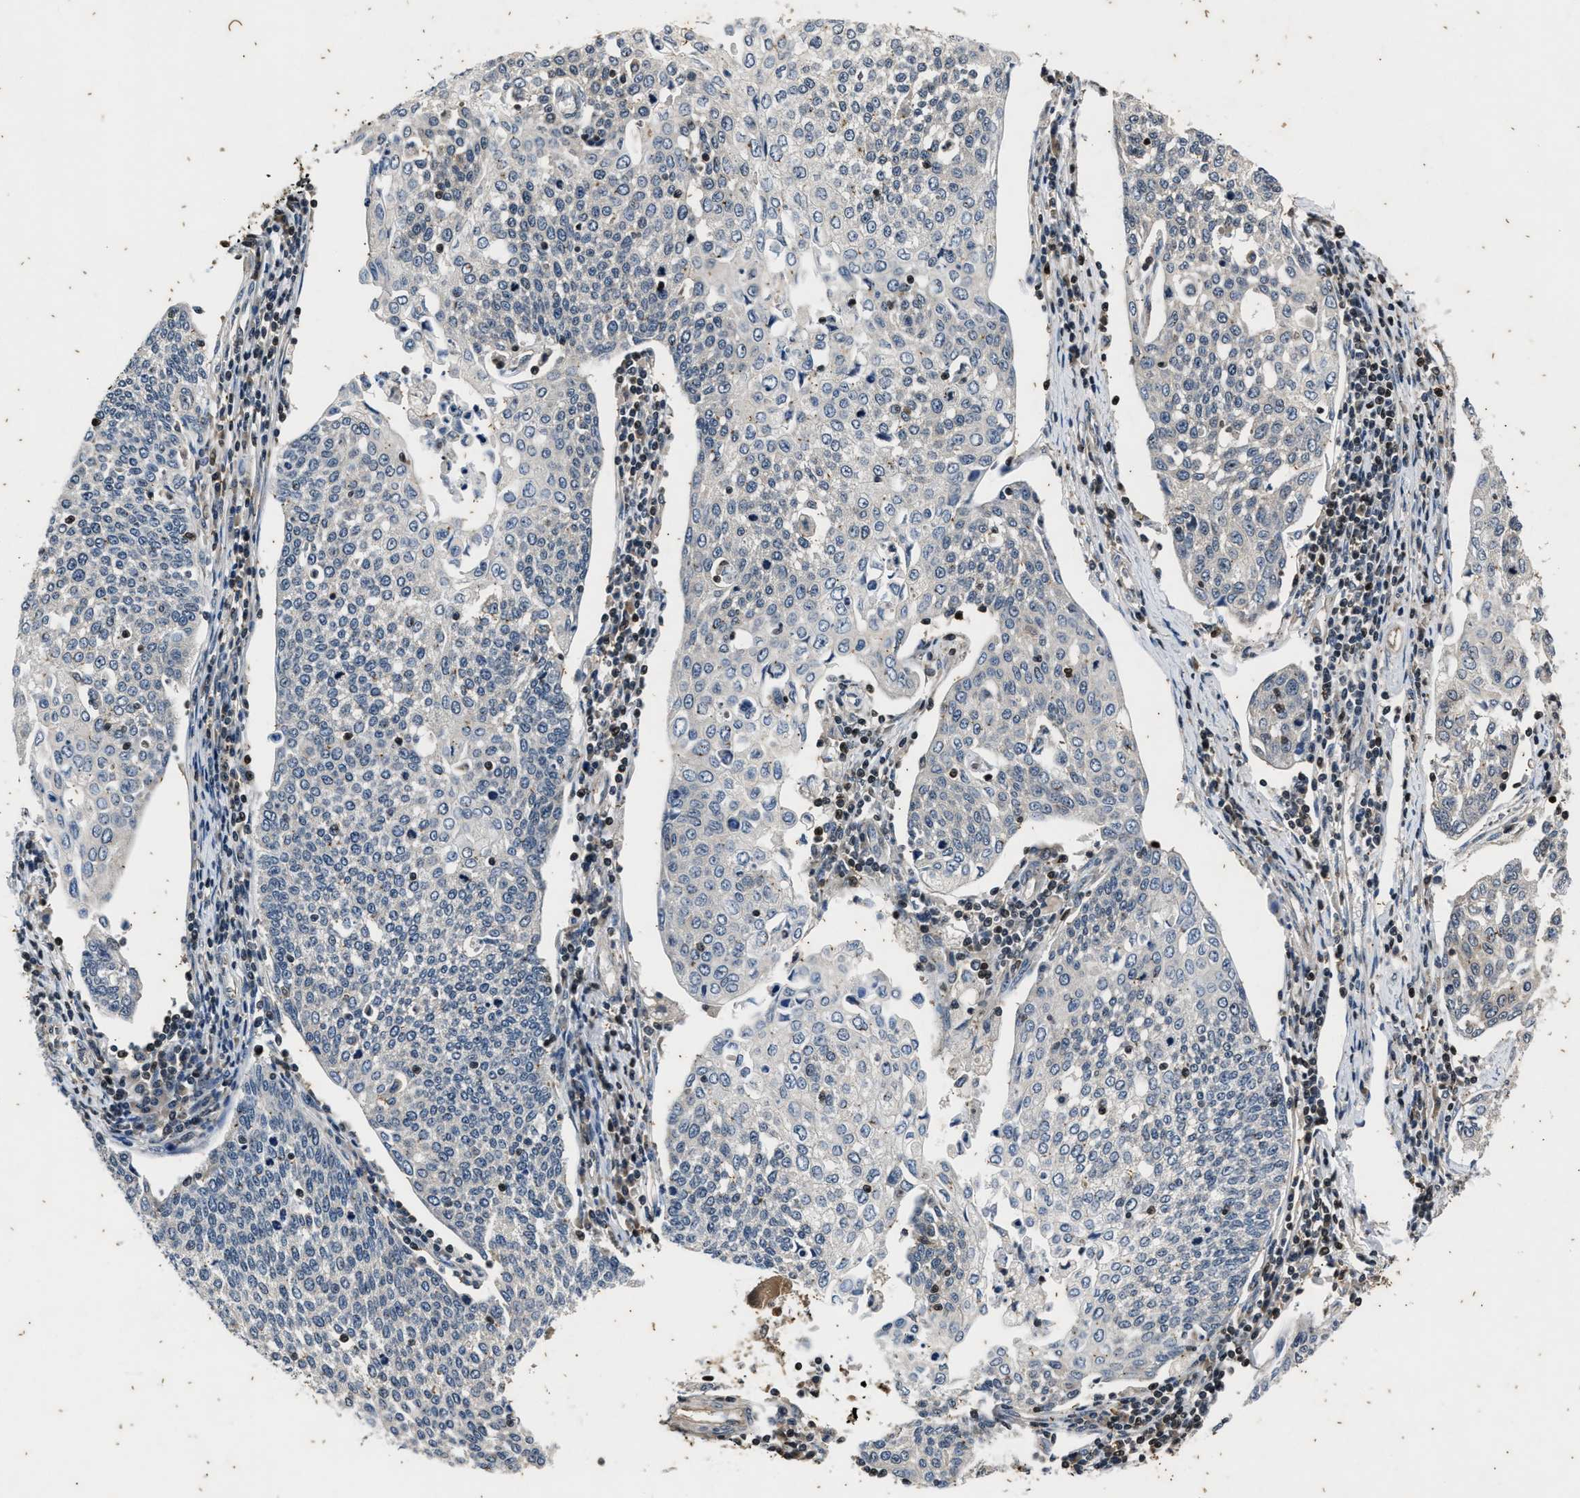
{"staining": {"intensity": "negative", "quantity": "none", "location": "none"}, "tissue": "cervical cancer", "cell_type": "Tumor cells", "image_type": "cancer", "snomed": [{"axis": "morphology", "description": "Squamous cell carcinoma, NOS"}, {"axis": "topography", "description": "Cervix"}], "caption": "Cervical squamous cell carcinoma stained for a protein using immunohistochemistry shows no positivity tumor cells.", "gene": "PTPN7", "patient": {"sex": "female", "age": 34}}